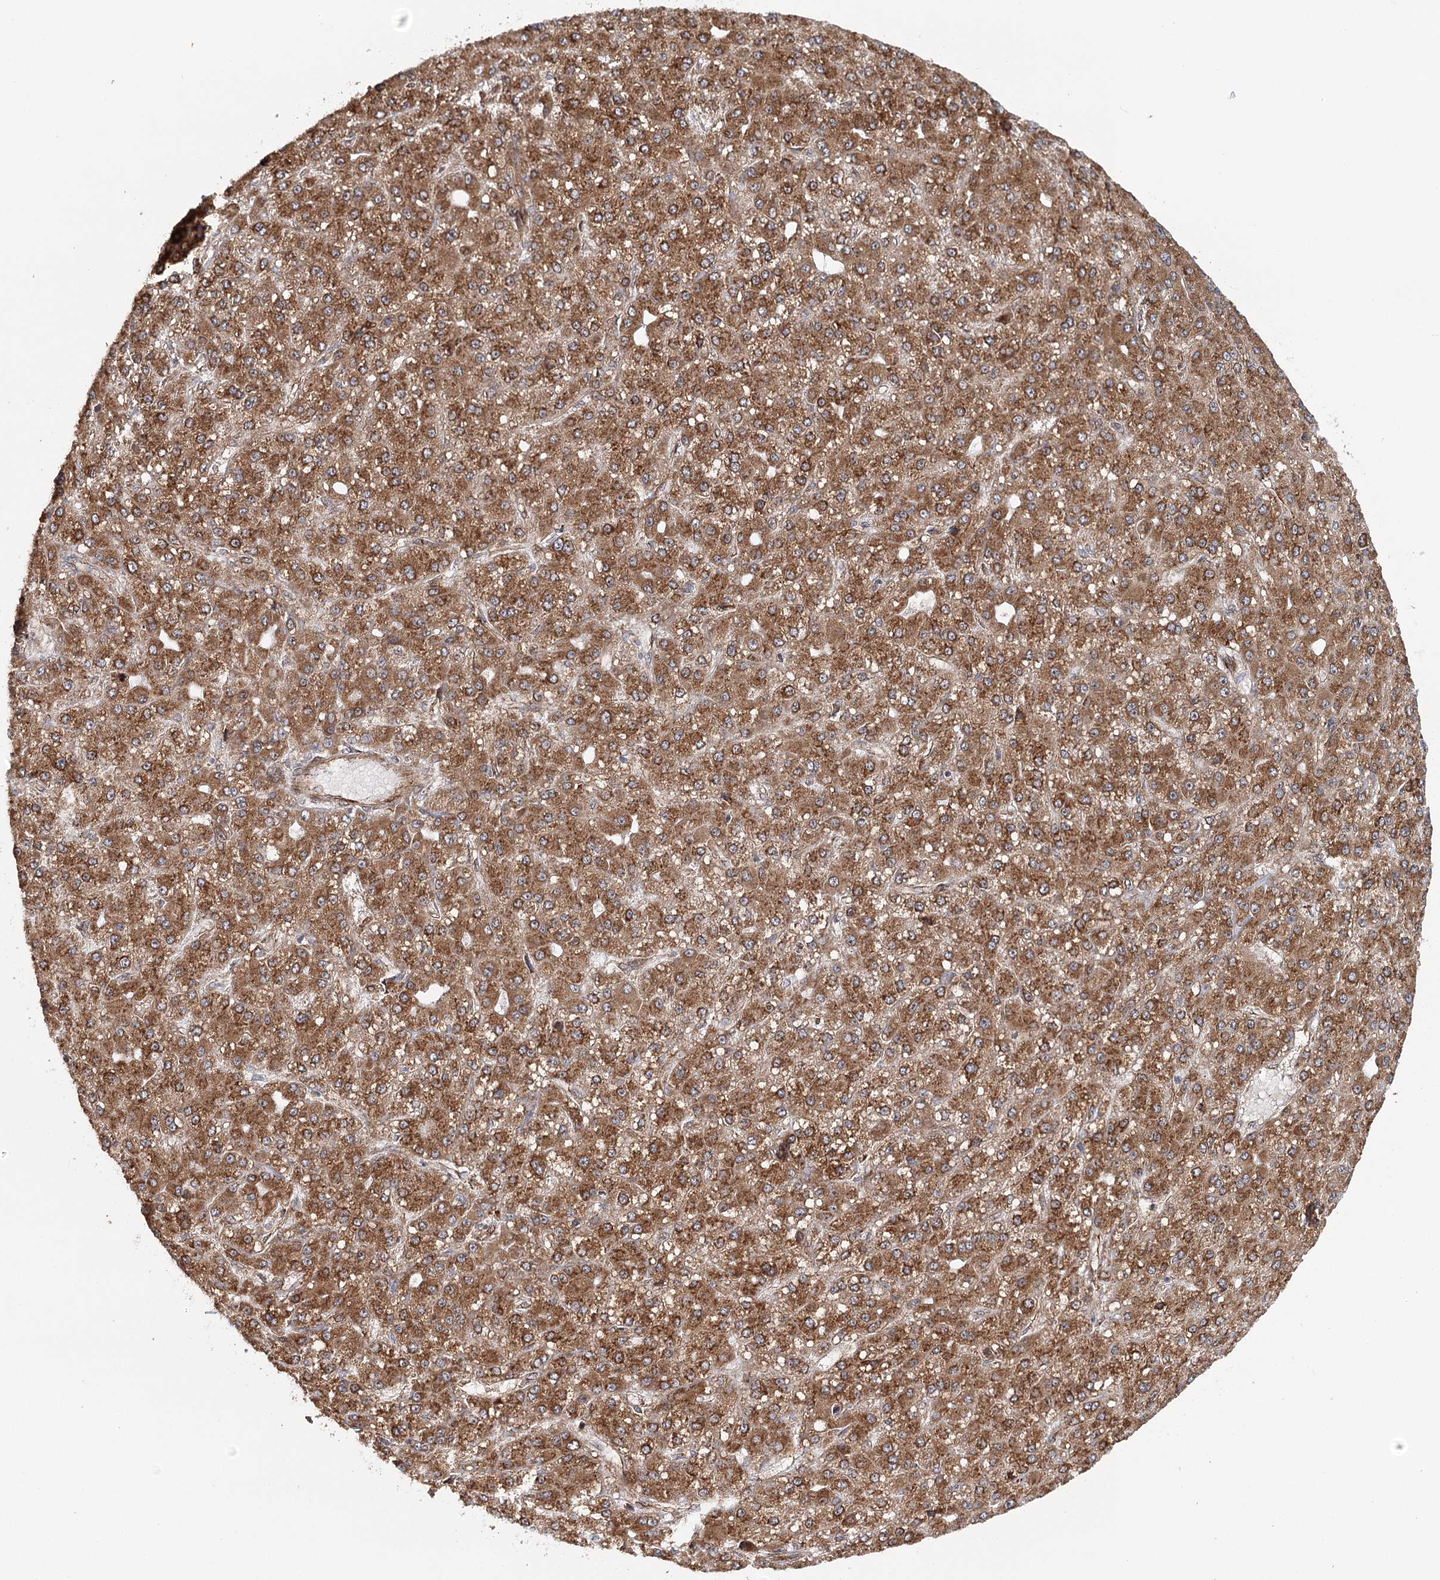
{"staining": {"intensity": "strong", "quantity": ">75%", "location": "cytoplasmic/membranous"}, "tissue": "liver cancer", "cell_type": "Tumor cells", "image_type": "cancer", "snomed": [{"axis": "morphology", "description": "Carcinoma, Hepatocellular, NOS"}, {"axis": "topography", "description": "Liver"}], "caption": "IHC histopathology image of neoplastic tissue: human liver cancer (hepatocellular carcinoma) stained using IHC demonstrates high levels of strong protein expression localized specifically in the cytoplasmic/membranous of tumor cells, appearing as a cytoplasmic/membranous brown color.", "gene": "MKNK1", "patient": {"sex": "male", "age": 67}}